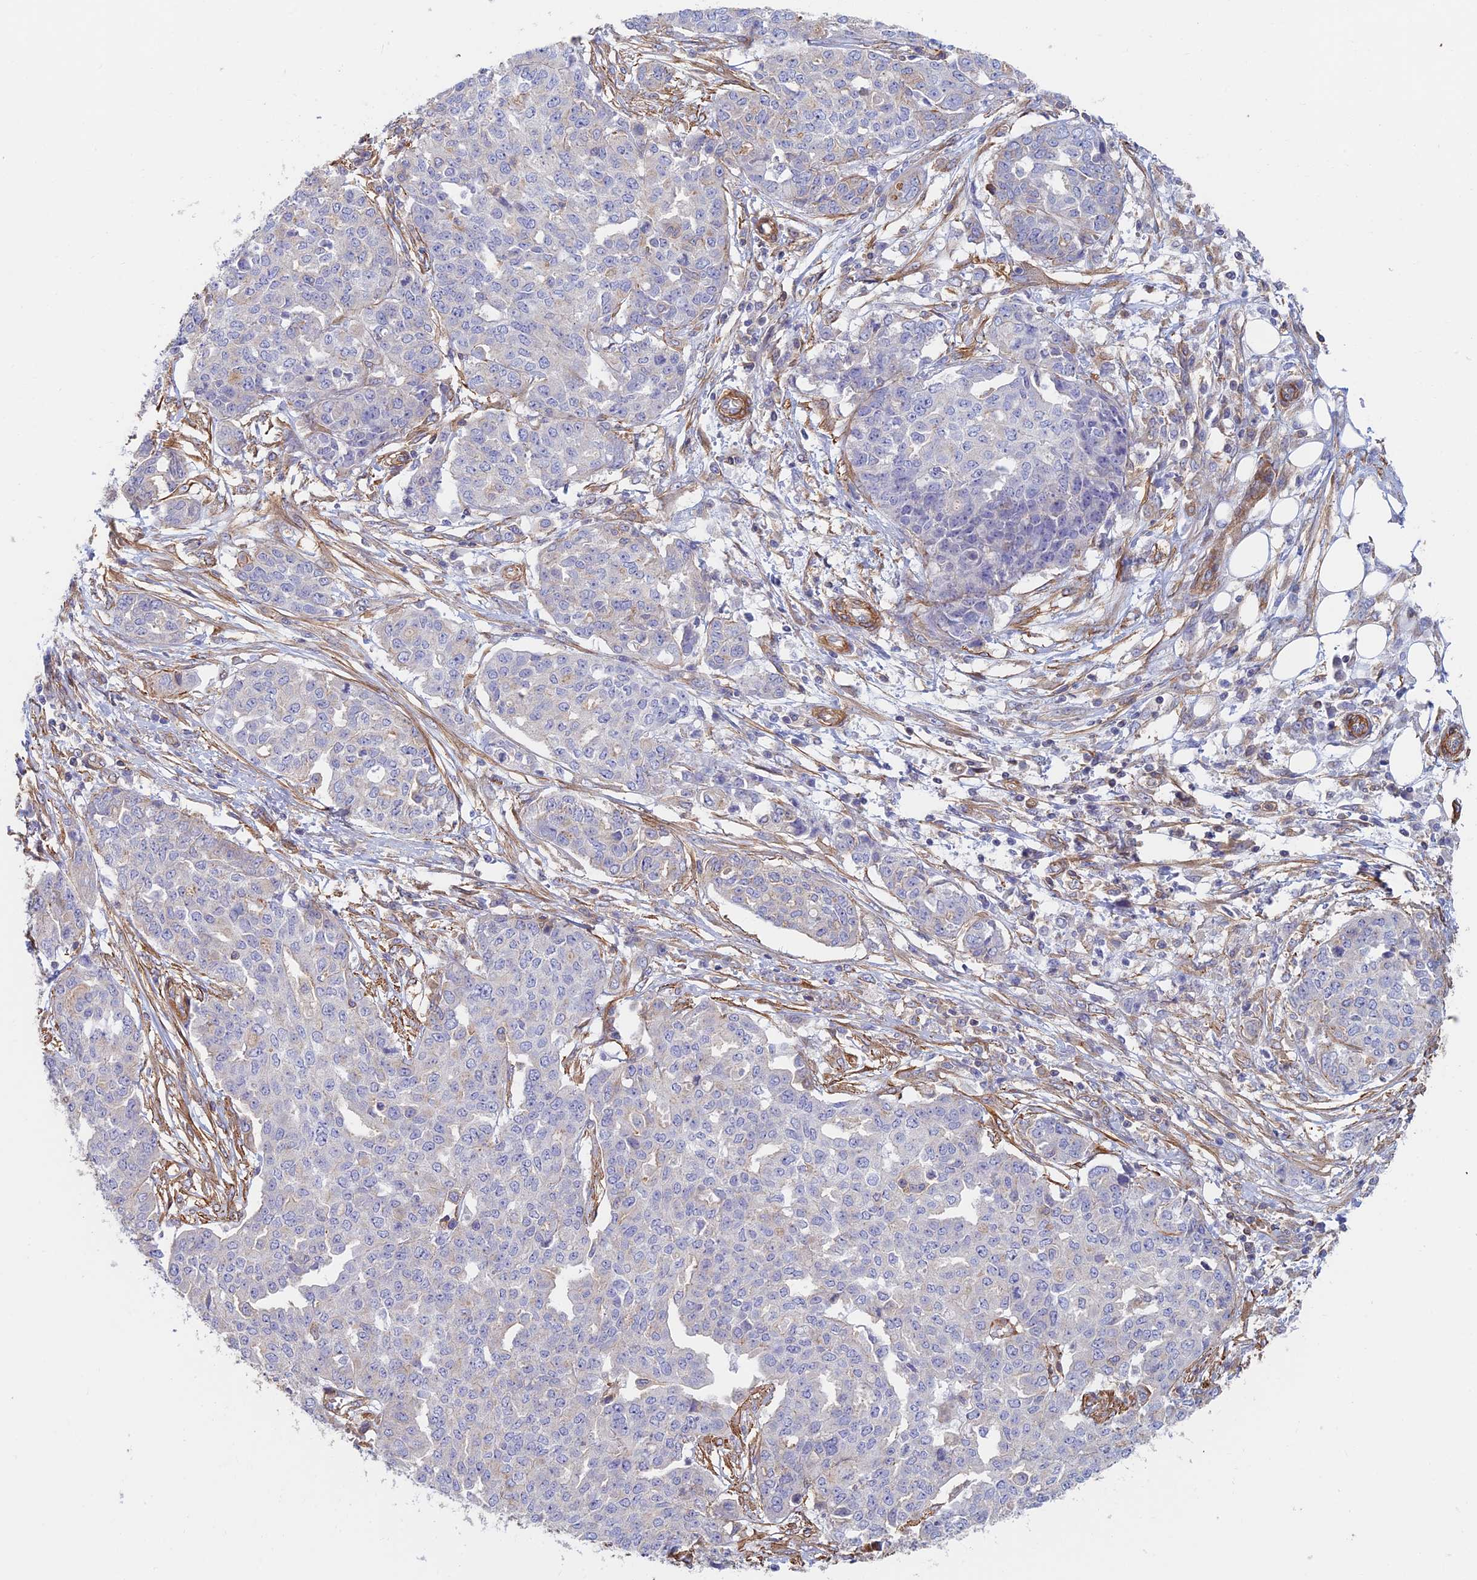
{"staining": {"intensity": "negative", "quantity": "none", "location": "none"}, "tissue": "ovarian cancer", "cell_type": "Tumor cells", "image_type": "cancer", "snomed": [{"axis": "morphology", "description": "Cystadenocarcinoma, serous, NOS"}, {"axis": "topography", "description": "Soft tissue"}, {"axis": "topography", "description": "Ovary"}], "caption": "This is an IHC photomicrograph of ovarian cancer (serous cystadenocarcinoma). There is no positivity in tumor cells.", "gene": "PAK4", "patient": {"sex": "female", "age": 57}}